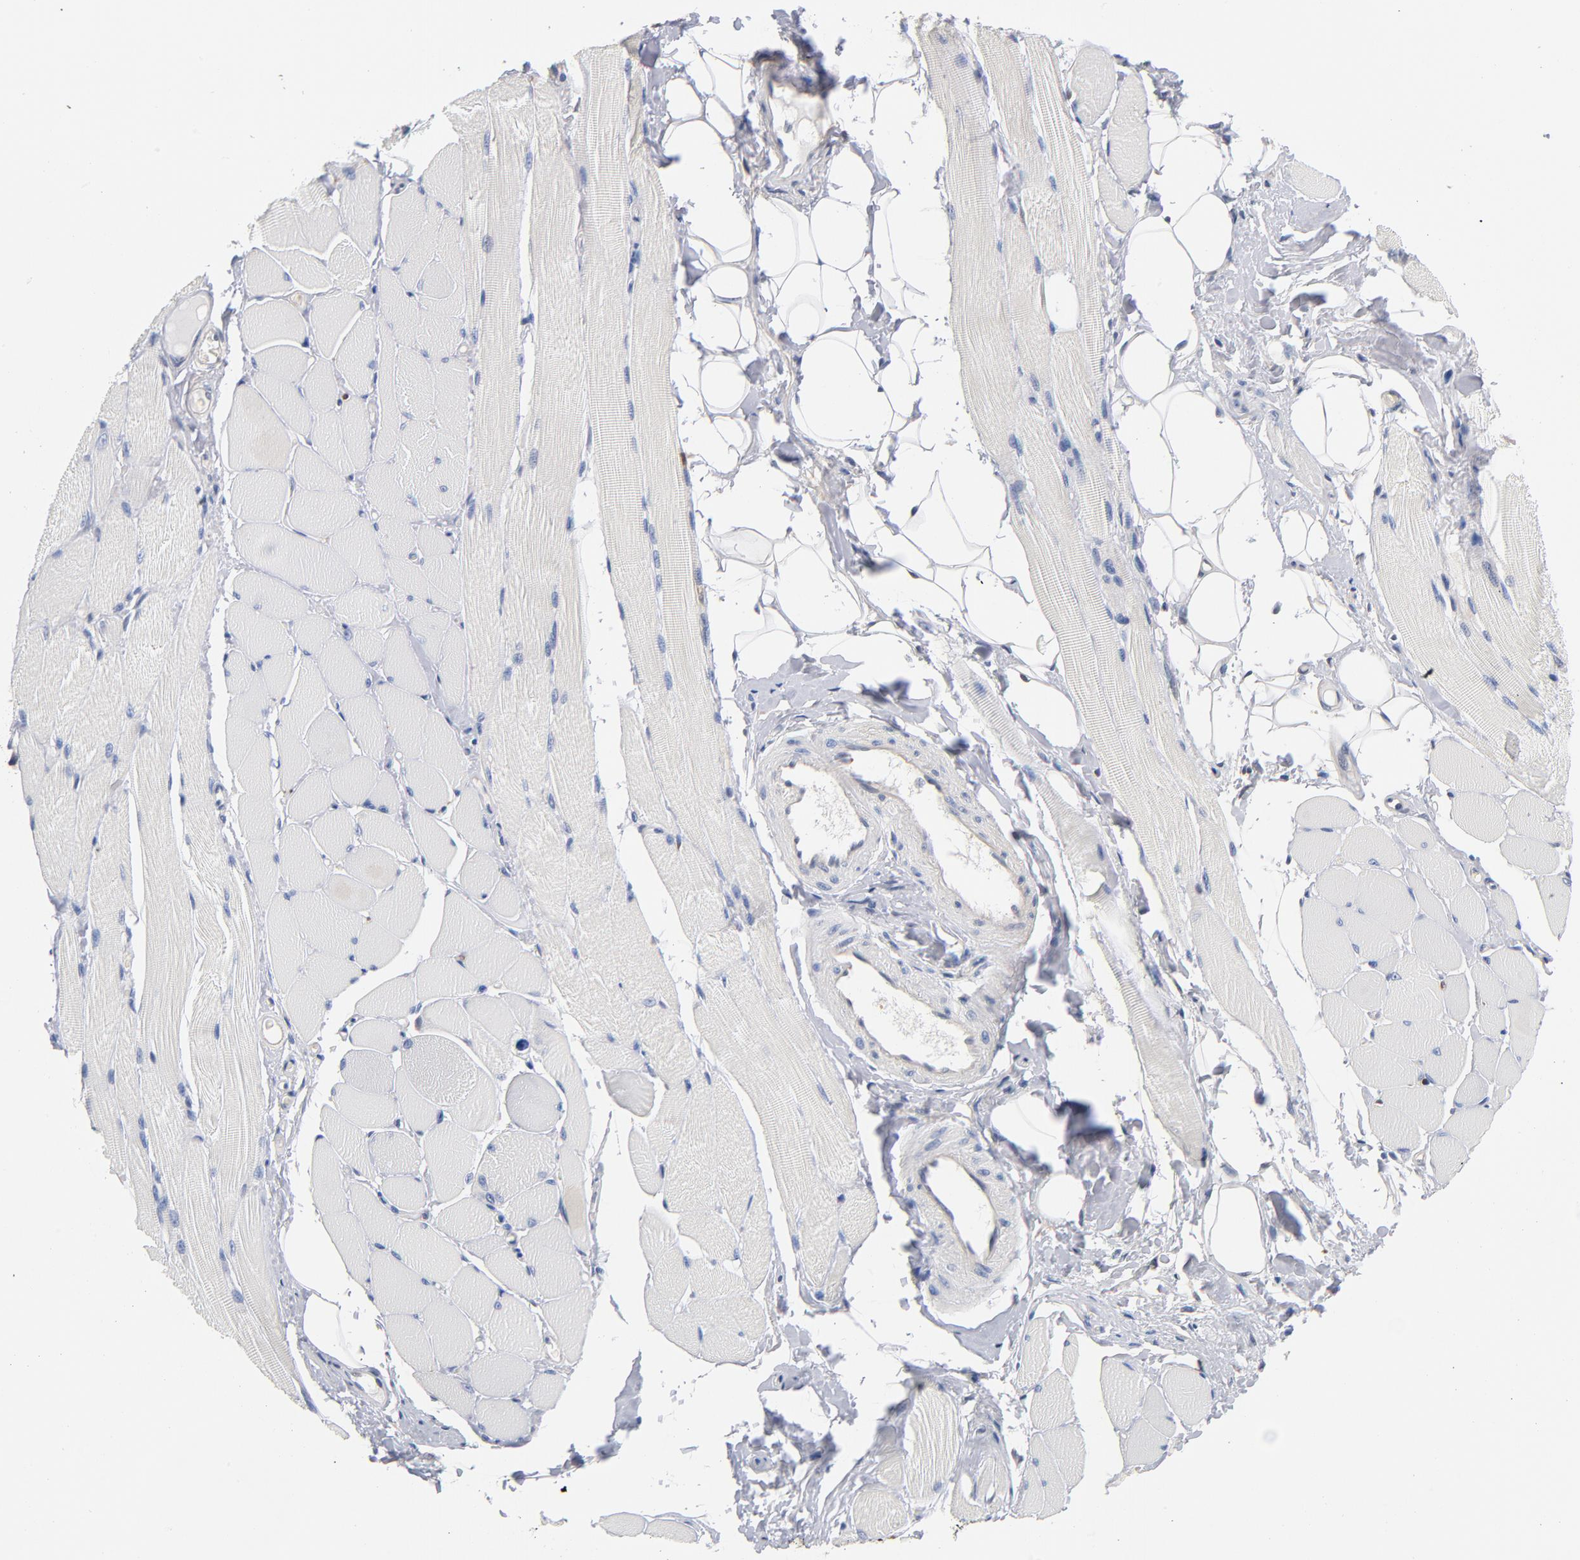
{"staining": {"intensity": "negative", "quantity": "none", "location": "none"}, "tissue": "skeletal muscle", "cell_type": "Myocytes", "image_type": "normal", "snomed": [{"axis": "morphology", "description": "Normal tissue, NOS"}, {"axis": "topography", "description": "Skeletal muscle"}, {"axis": "topography", "description": "Peripheral nerve tissue"}], "caption": "Immunohistochemical staining of unremarkable human skeletal muscle shows no significant expression in myocytes.", "gene": "MIF", "patient": {"sex": "female", "age": 84}}